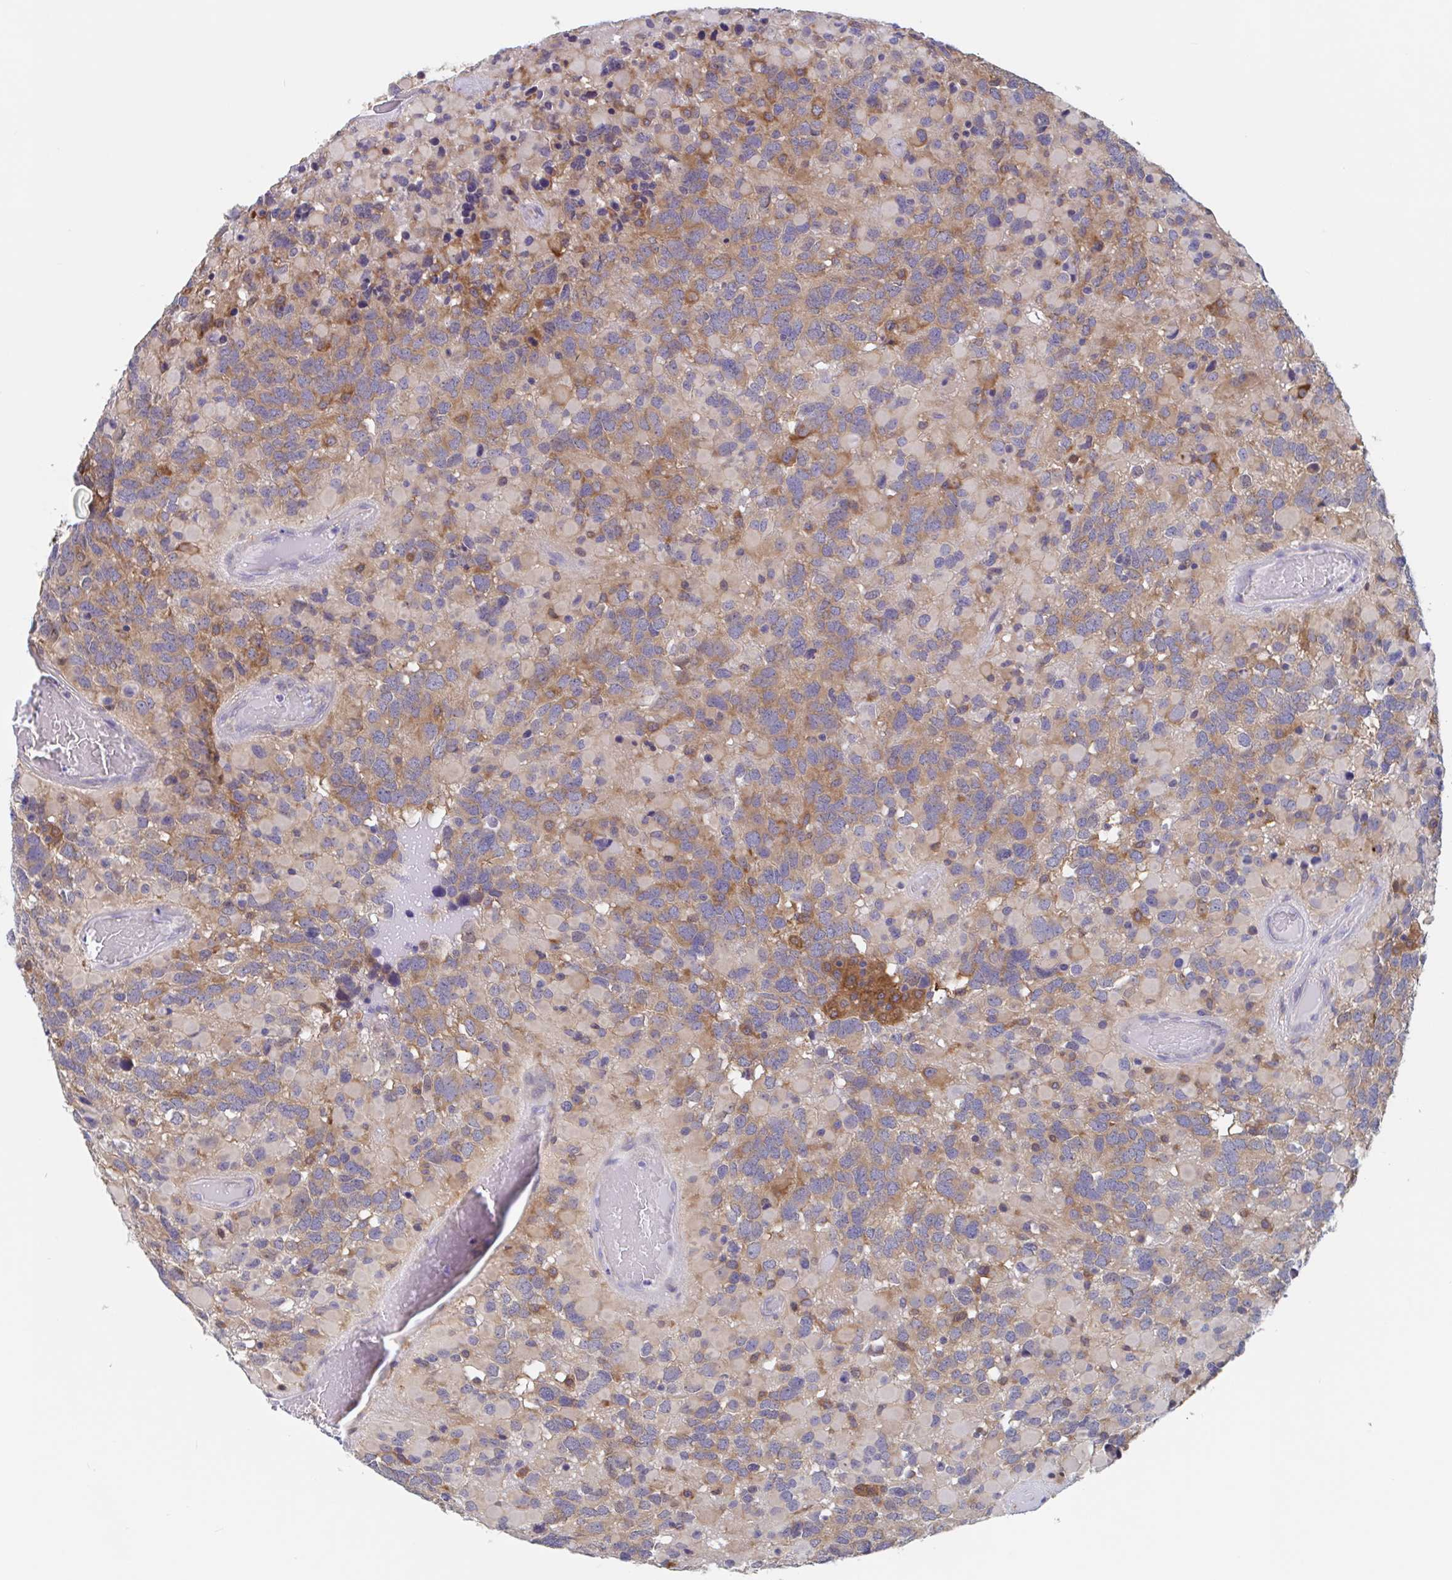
{"staining": {"intensity": "moderate", "quantity": ">75%", "location": "cytoplasmic/membranous"}, "tissue": "glioma", "cell_type": "Tumor cells", "image_type": "cancer", "snomed": [{"axis": "morphology", "description": "Glioma, malignant, High grade"}, {"axis": "topography", "description": "Brain"}], "caption": "Brown immunohistochemical staining in human glioma exhibits moderate cytoplasmic/membranous expression in approximately >75% of tumor cells.", "gene": "SNX8", "patient": {"sex": "female", "age": 40}}